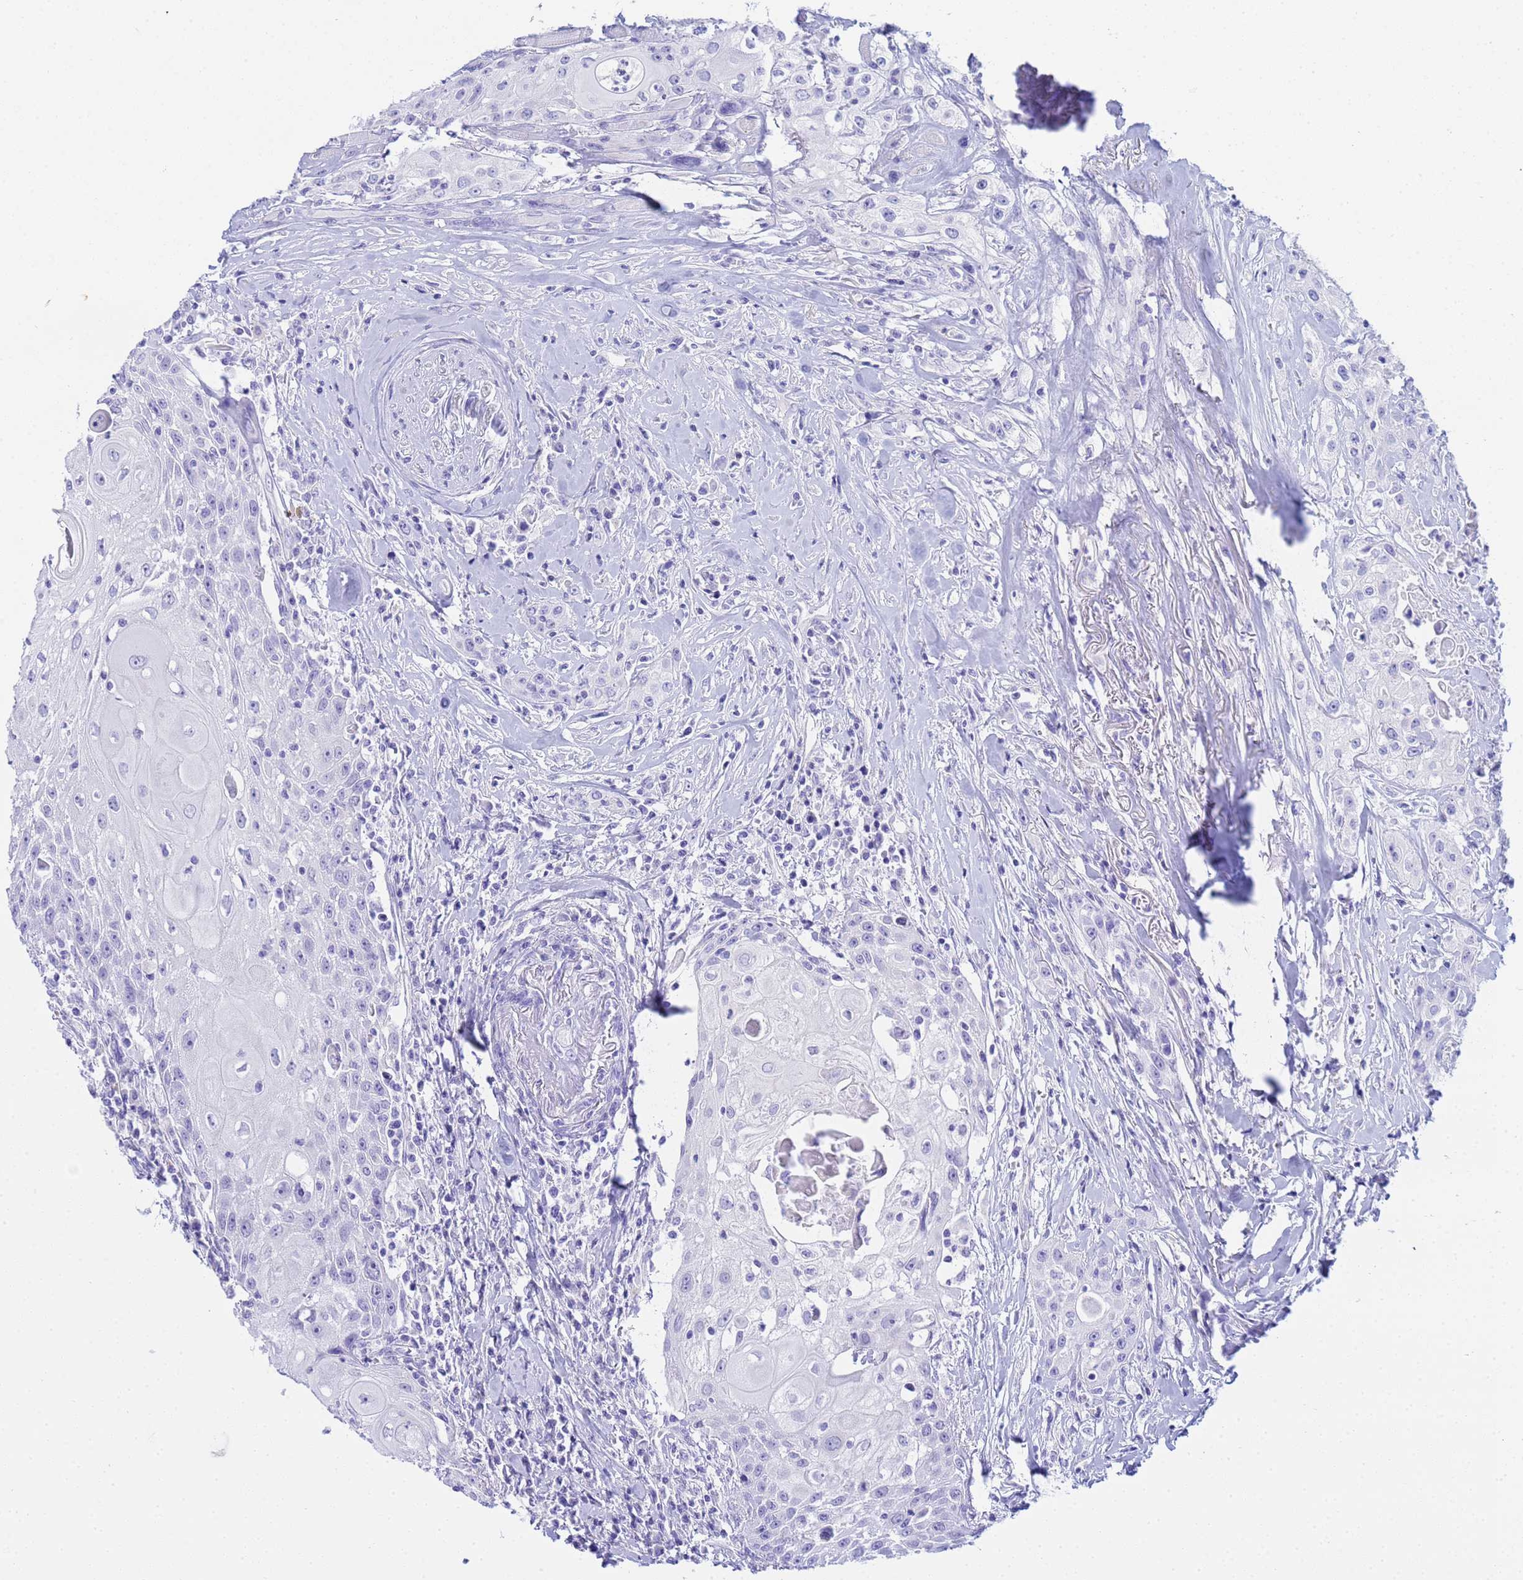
{"staining": {"intensity": "negative", "quantity": "none", "location": "none"}, "tissue": "head and neck cancer", "cell_type": "Tumor cells", "image_type": "cancer", "snomed": [{"axis": "morphology", "description": "Squamous cell carcinoma, NOS"}, {"axis": "topography", "description": "Oral tissue"}, {"axis": "topography", "description": "Head-Neck"}], "caption": "Immunohistochemistry (IHC) photomicrograph of neoplastic tissue: head and neck cancer (squamous cell carcinoma) stained with DAB (3,3'-diaminobenzidine) exhibits no significant protein staining in tumor cells.", "gene": "AQP12A", "patient": {"sex": "female", "age": 82}}